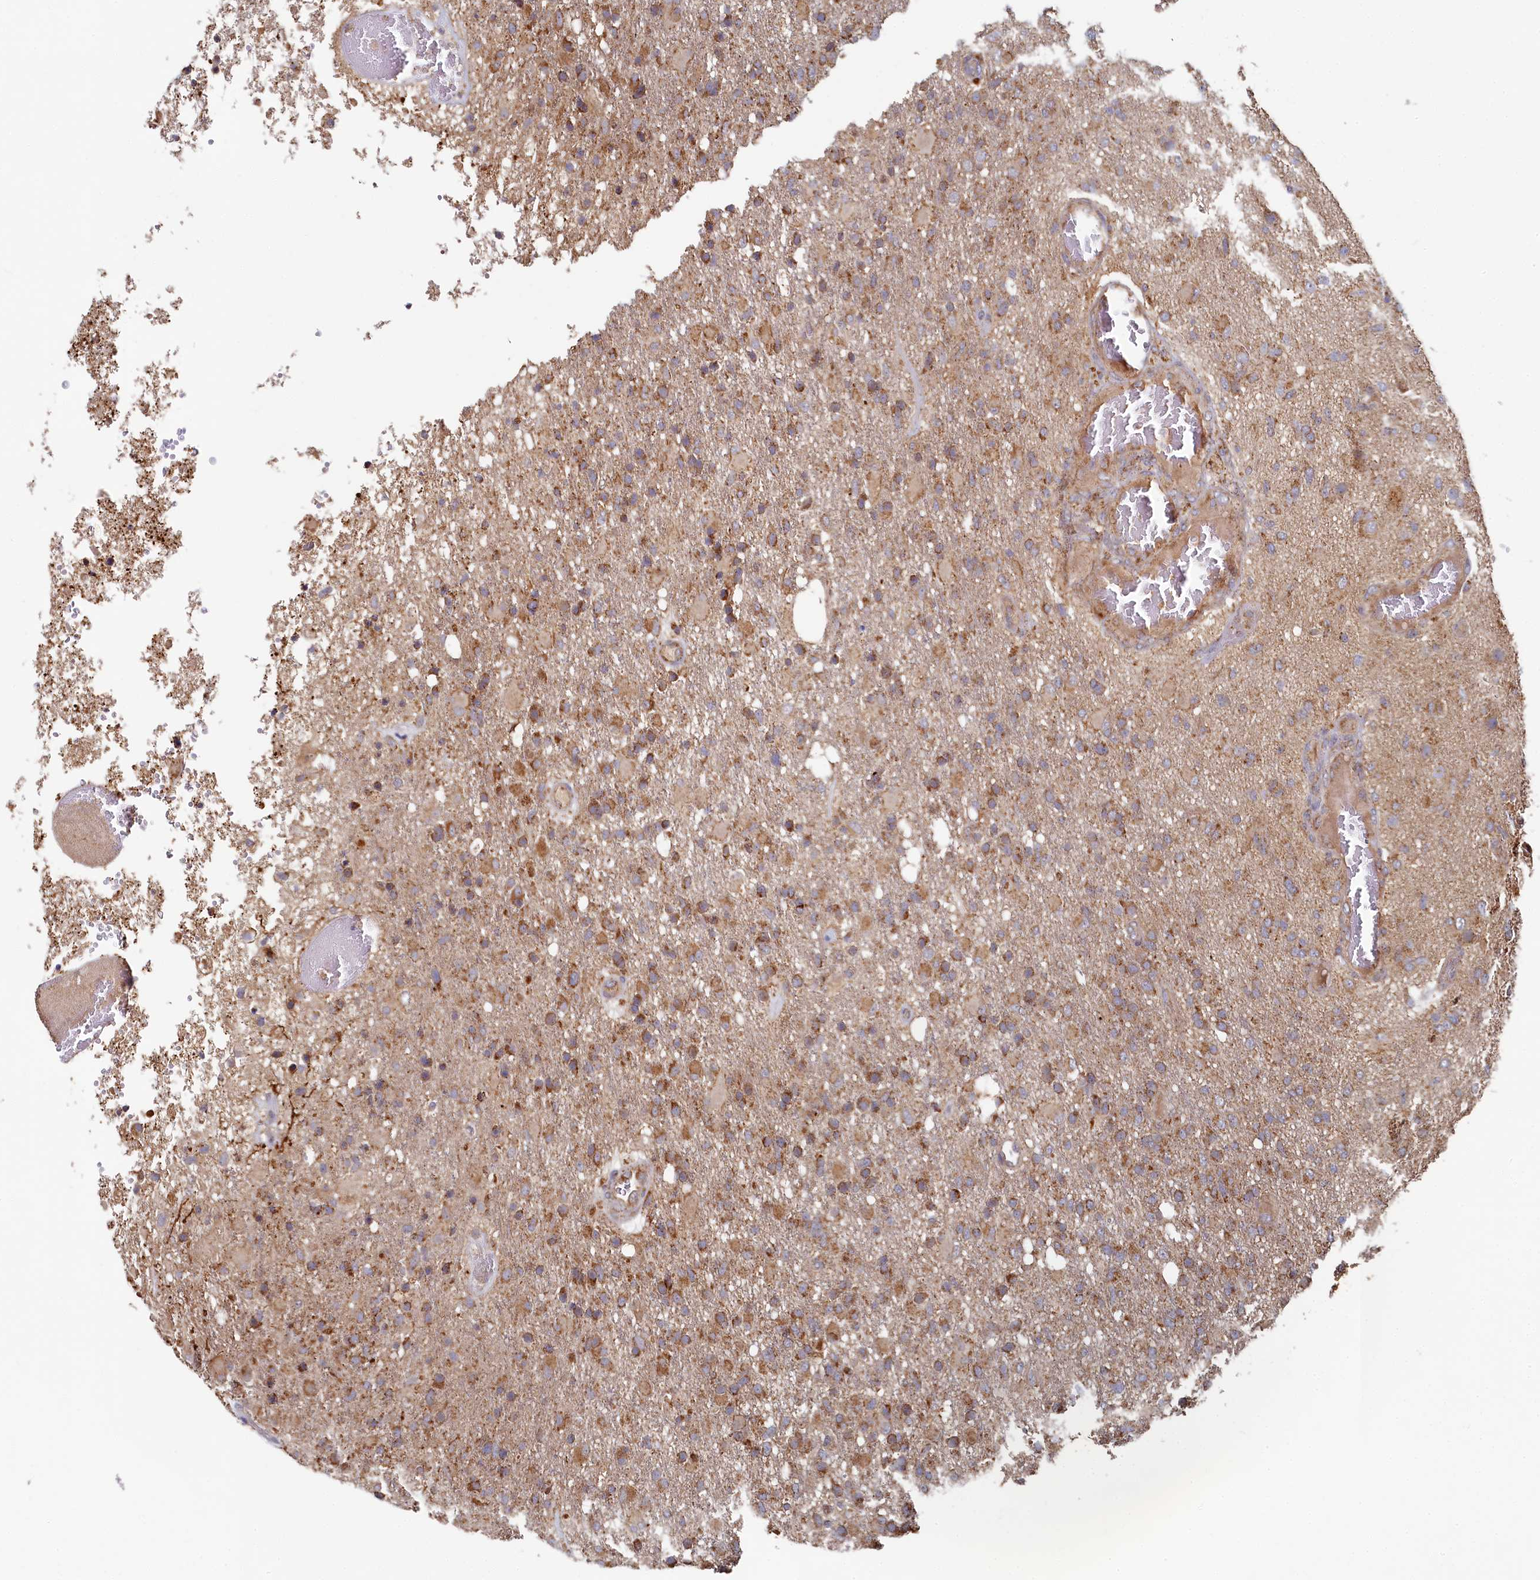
{"staining": {"intensity": "moderate", "quantity": ">75%", "location": "cytoplasmic/membranous"}, "tissue": "glioma", "cell_type": "Tumor cells", "image_type": "cancer", "snomed": [{"axis": "morphology", "description": "Glioma, malignant, High grade"}, {"axis": "topography", "description": "Brain"}], "caption": "Glioma tissue shows moderate cytoplasmic/membranous staining in about >75% of tumor cells, visualized by immunohistochemistry.", "gene": "HAUS2", "patient": {"sex": "female", "age": 74}}